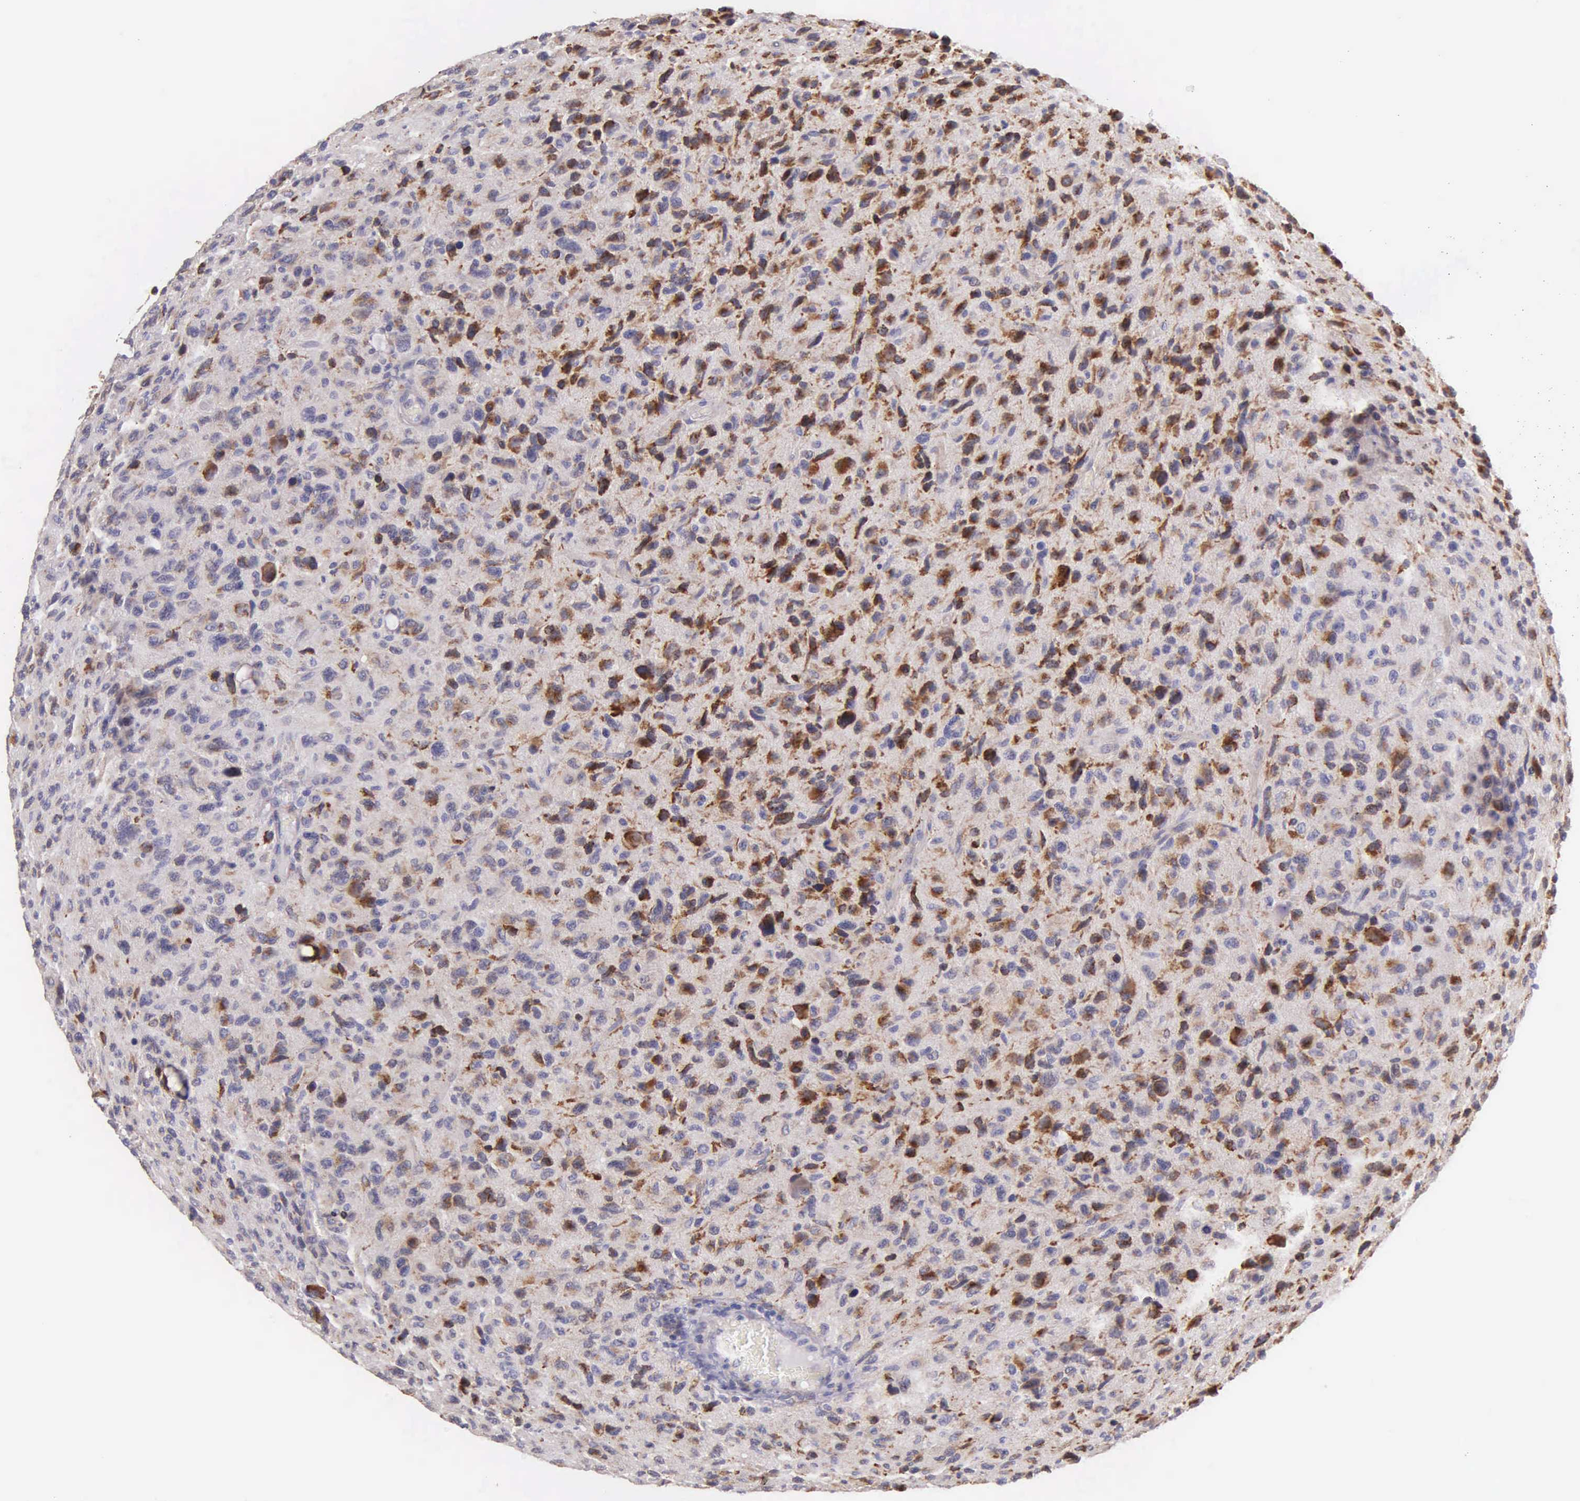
{"staining": {"intensity": "strong", "quantity": ">75%", "location": "cytoplasmic/membranous"}, "tissue": "glioma", "cell_type": "Tumor cells", "image_type": "cancer", "snomed": [{"axis": "morphology", "description": "Glioma, malignant, High grade"}, {"axis": "topography", "description": "Brain"}], "caption": "Protein staining displays strong cytoplasmic/membranous positivity in about >75% of tumor cells in glioma. The protein of interest is stained brown, and the nuclei are stained in blue (DAB (3,3'-diaminobenzidine) IHC with brightfield microscopy, high magnification).", "gene": "CKAP4", "patient": {"sex": "female", "age": 60}}